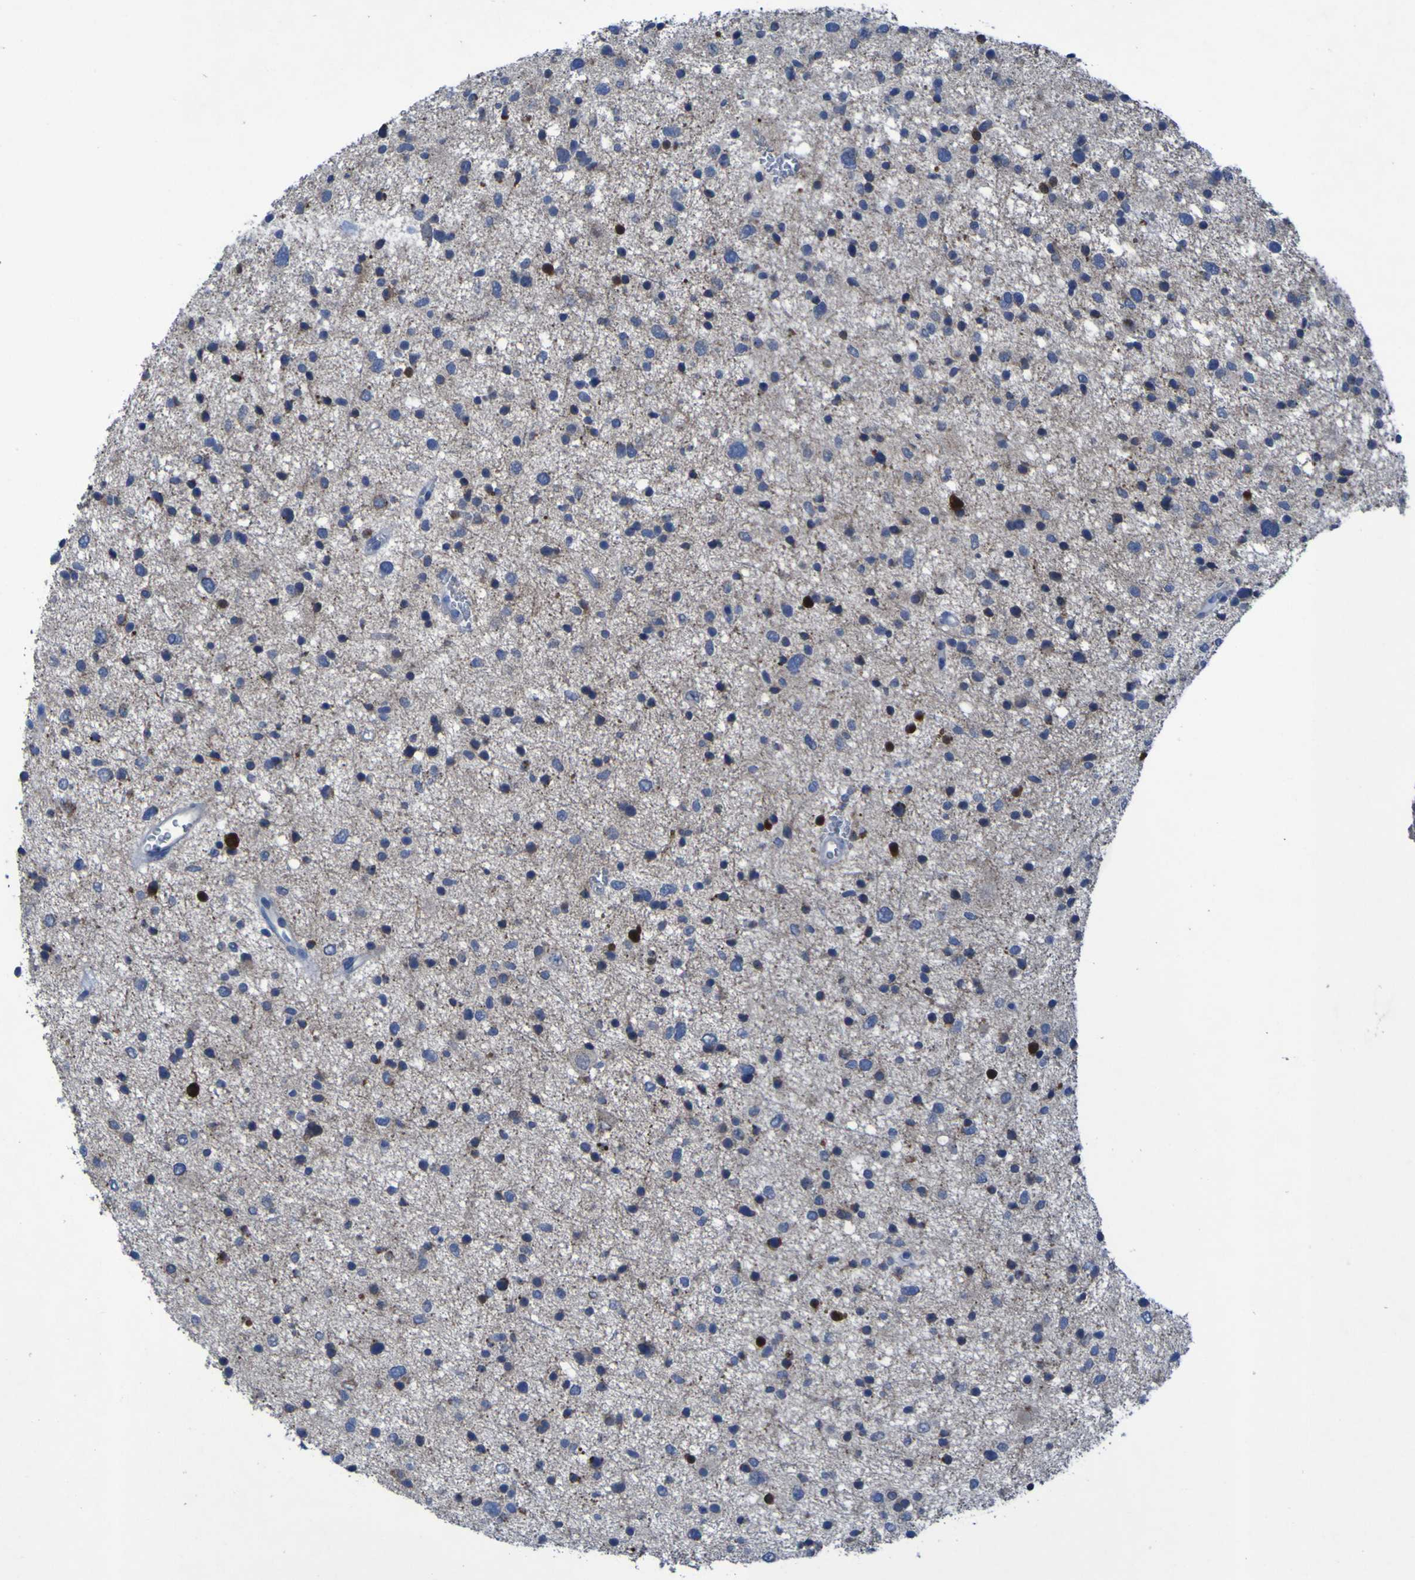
{"staining": {"intensity": "strong", "quantity": "<25%", "location": "nuclear"}, "tissue": "glioma", "cell_type": "Tumor cells", "image_type": "cancer", "snomed": [{"axis": "morphology", "description": "Glioma, malignant, Low grade"}, {"axis": "topography", "description": "Brain"}], "caption": "DAB (3,3'-diaminobenzidine) immunohistochemical staining of low-grade glioma (malignant) reveals strong nuclear protein staining in approximately <25% of tumor cells.", "gene": "SGK2", "patient": {"sex": "female", "age": 37}}